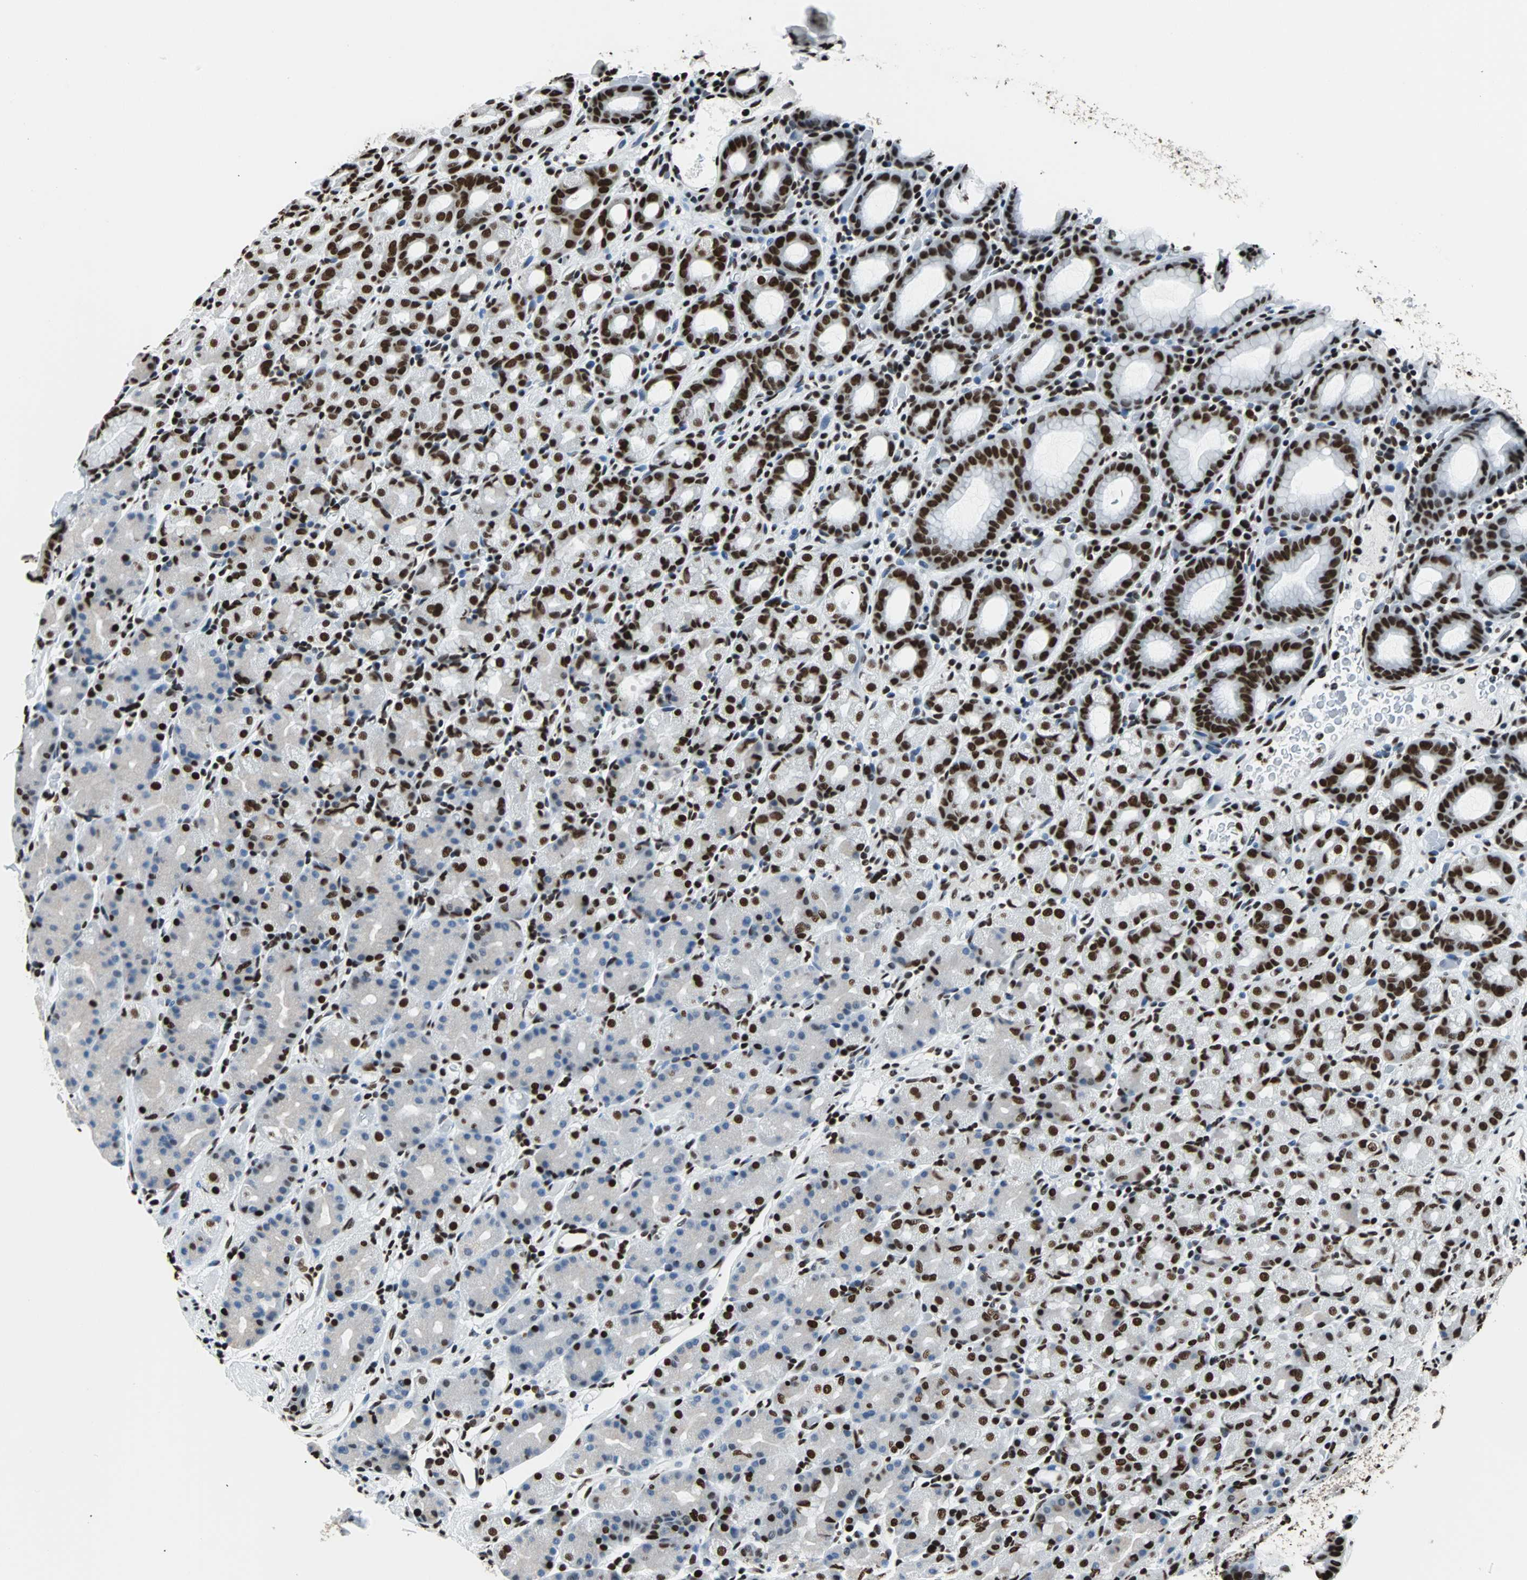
{"staining": {"intensity": "strong", "quantity": ">75%", "location": "nuclear"}, "tissue": "stomach", "cell_type": "Glandular cells", "image_type": "normal", "snomed": [{"axis": "morphology", "description": "Normal tissue, NOS"}, {"axis": "topography", "description": "Stomach, upper"}], "caption": "A high amount of strong nuclear expression is identified in about >75% of glandular cells in benign stomach. The staining was performed using DAB (3,3'-diaminobenzidine), with brown indicating positive protein expression. Nuclei are stained blue with hematoxylin.", "gene": "FUBP1", "patient": {"sex": "male", "age": 68}}